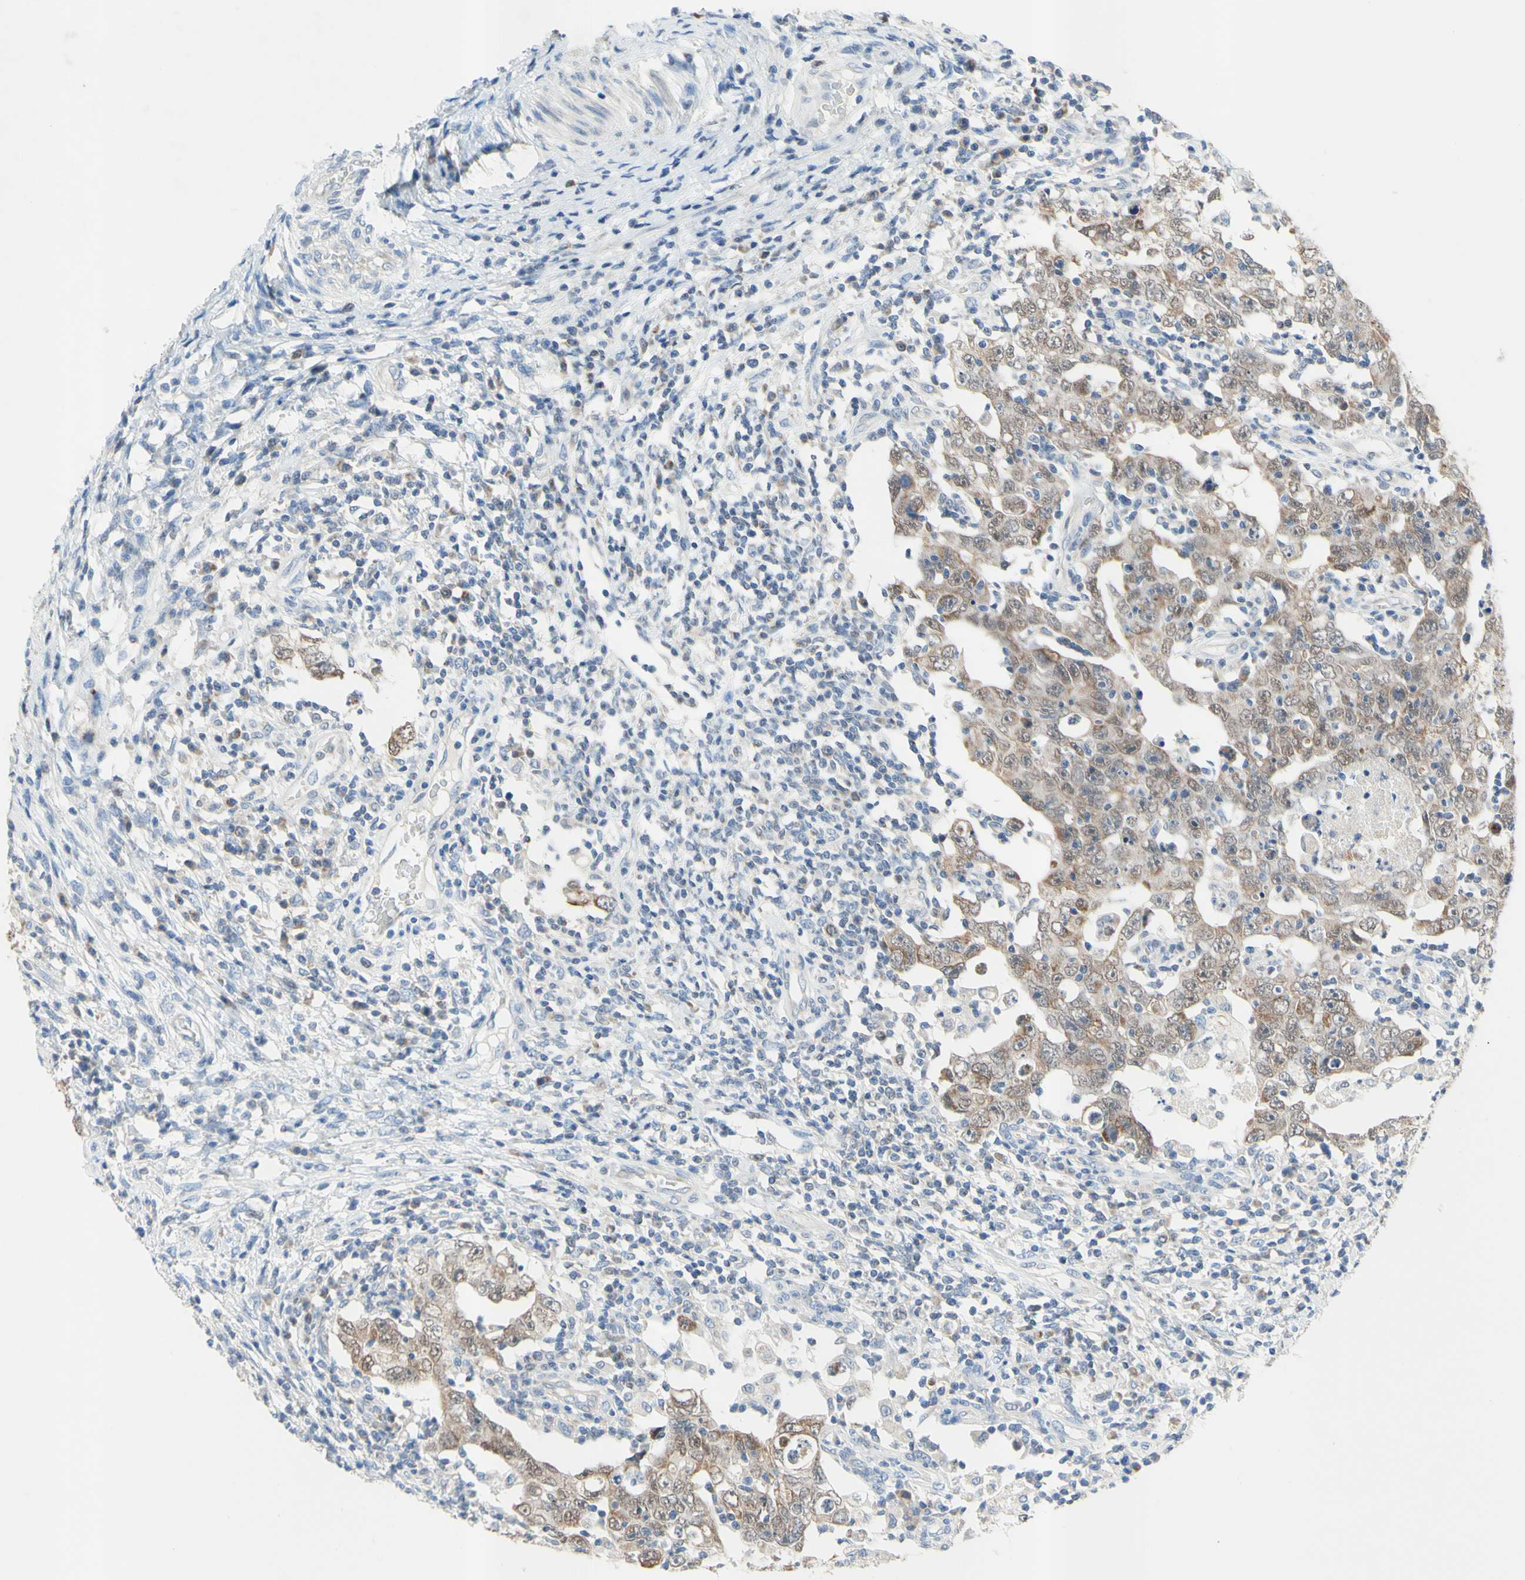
{"staining": {"intensity": "weak", "quantity": ">75%", "location": "cytoplasmic/membranous"}, "tissue": "testis cancer", "cell_type": "Tumor cells", "image_type": "cancer", "snomed": [{"axis": "morphology", "description": "Carcinoma, Embryonal, NOS"}, {"axis": "topography", "description": "Testis"}], "caption": "Human testis cancer stained for a protein (brown) demonstrates weak cytoplasmic/membranous positive expression in about >75% of tumor cells.", "gene": "MFF", "patient": {"sex": "male", "age": 26}}